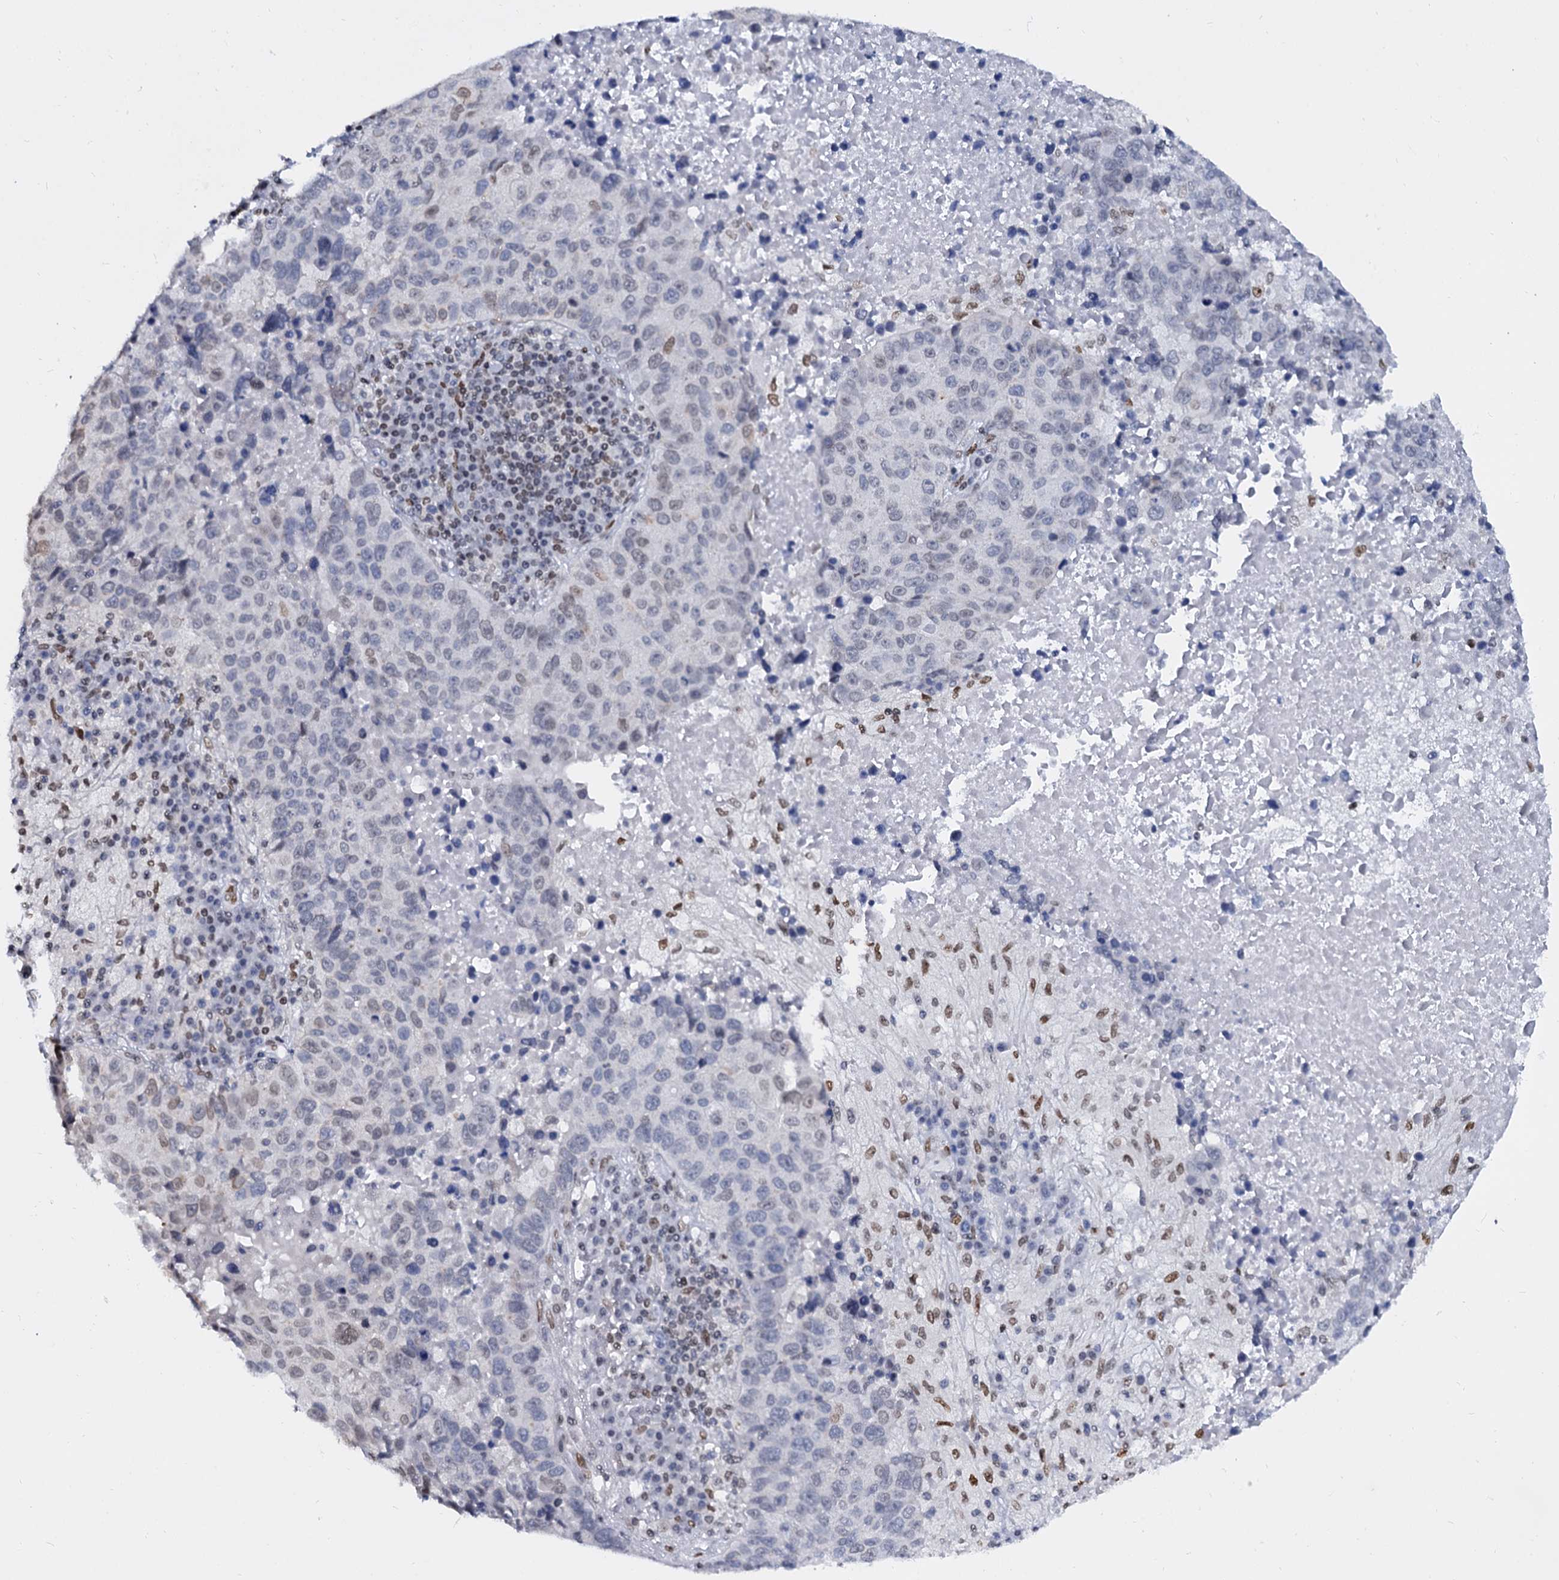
{"staining": {"intensity": "weak", "quantity": "<25%", "location": "nuclear"}, "tissue": "lung cancer", "cell_type": "Tumor cells", "image_type": "cancer", "snomed": [{"axis": "morphology", "description": "Squamous cell carcinoma, NOS"}, {"axis": "topography", "description": "Lung"}], "caption": "Lung squamous cell carcinoma was stained to show a protein in brown. There is no significant staining in tumor cells. (Brightfield microscopy of DAB immunohistochemistry (IHC) at high magnification).", "gene": "CMAS", "patient": {"sex": "male", "age": 73}}